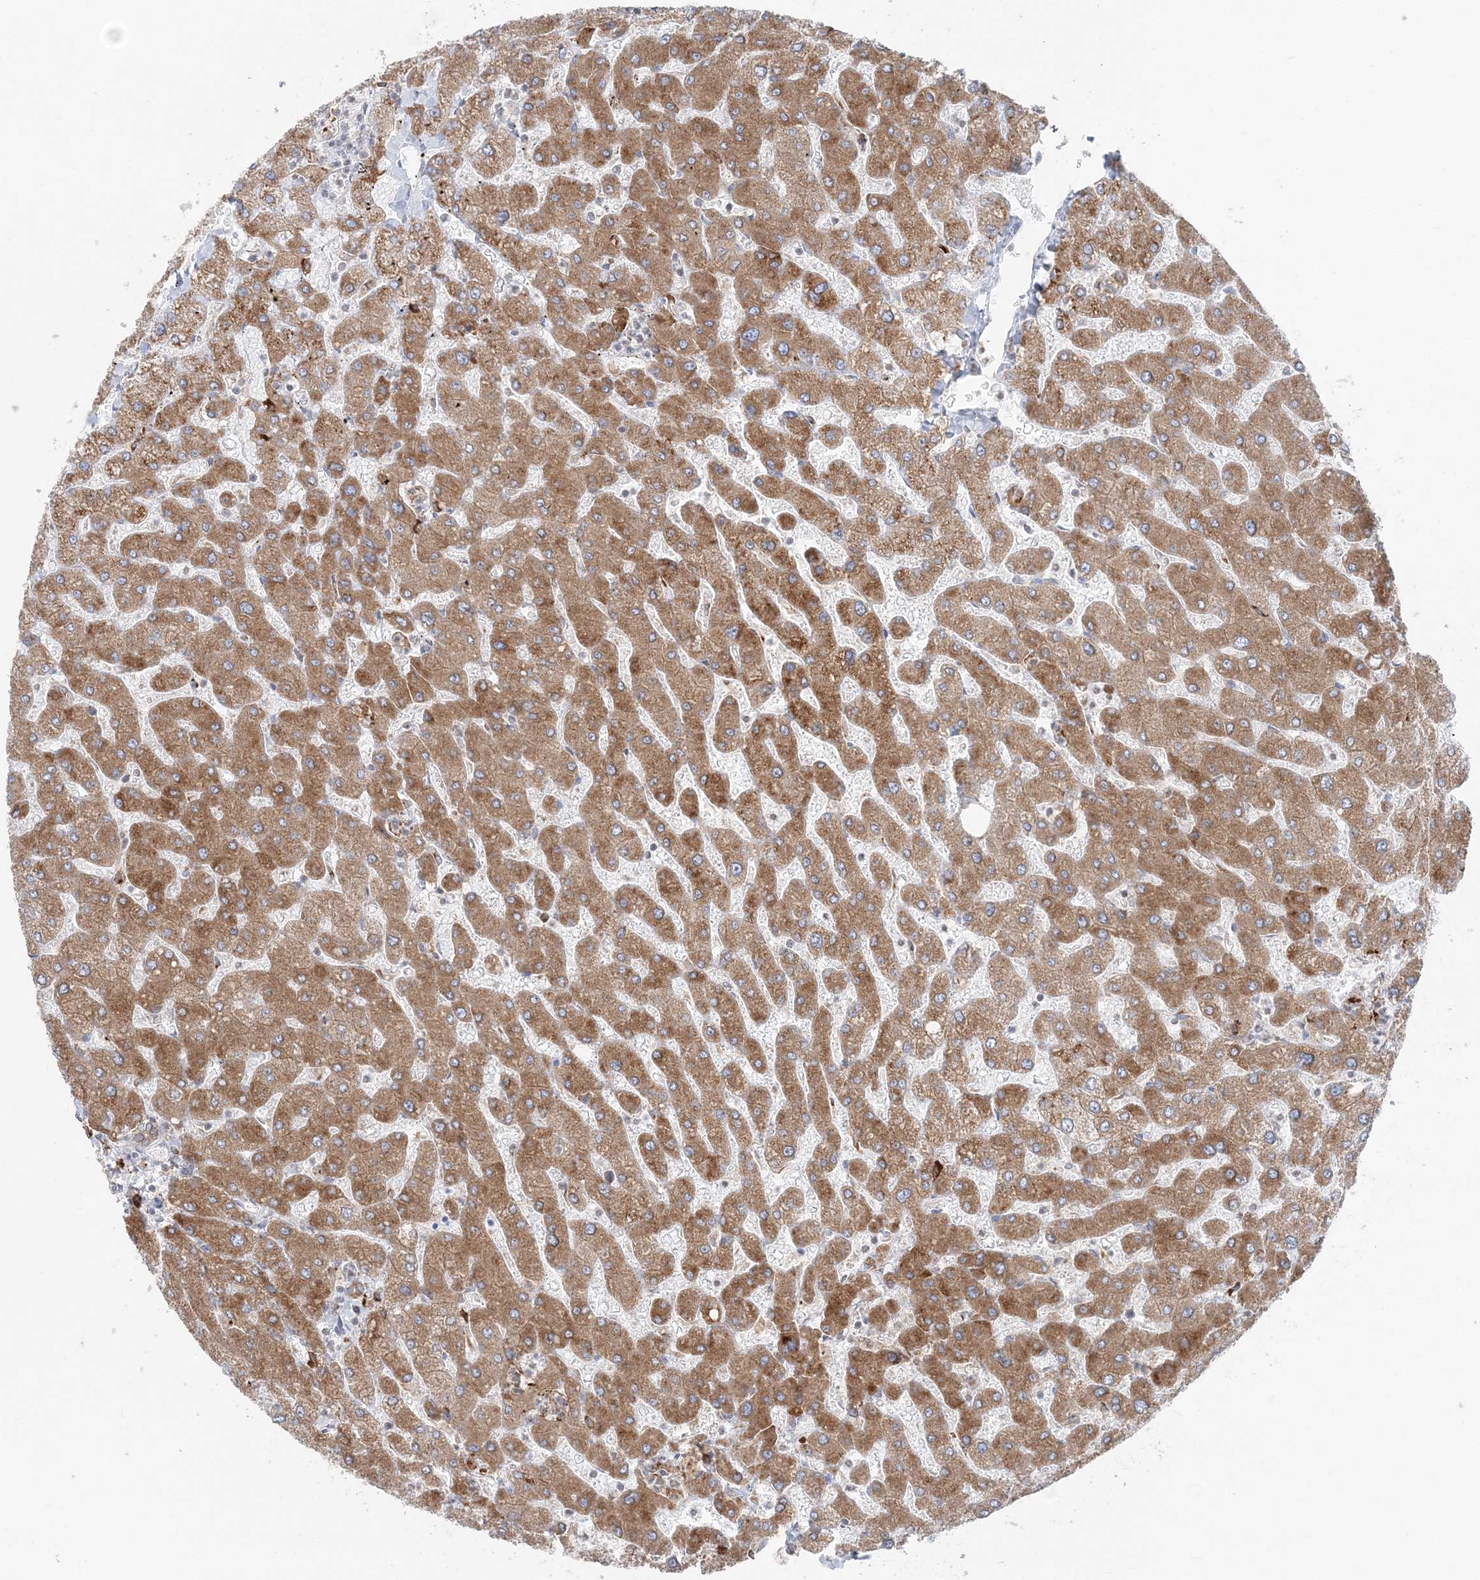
{"staining": {"intensity": "moderate", "quantity": ">75%", "location": "cytoplasmic/membranous"}, "tissue": "liver", "cell_type": "Cholangiocytes", "image_type": "normal", "snomed": [{"axis": "morphology", "description": "Normal tissue, NOS"}, {"axis": "topography", "description": "Liver"}], "caption": "The micrograph demonstrates immunohistochemical staining of benign liver. There is moderate cytoplasmic/membranous positivity is present in approximately >75% of cholangiocytes.", "gene": "TMED10", "patient": {"sex": "male", "age": 55}}